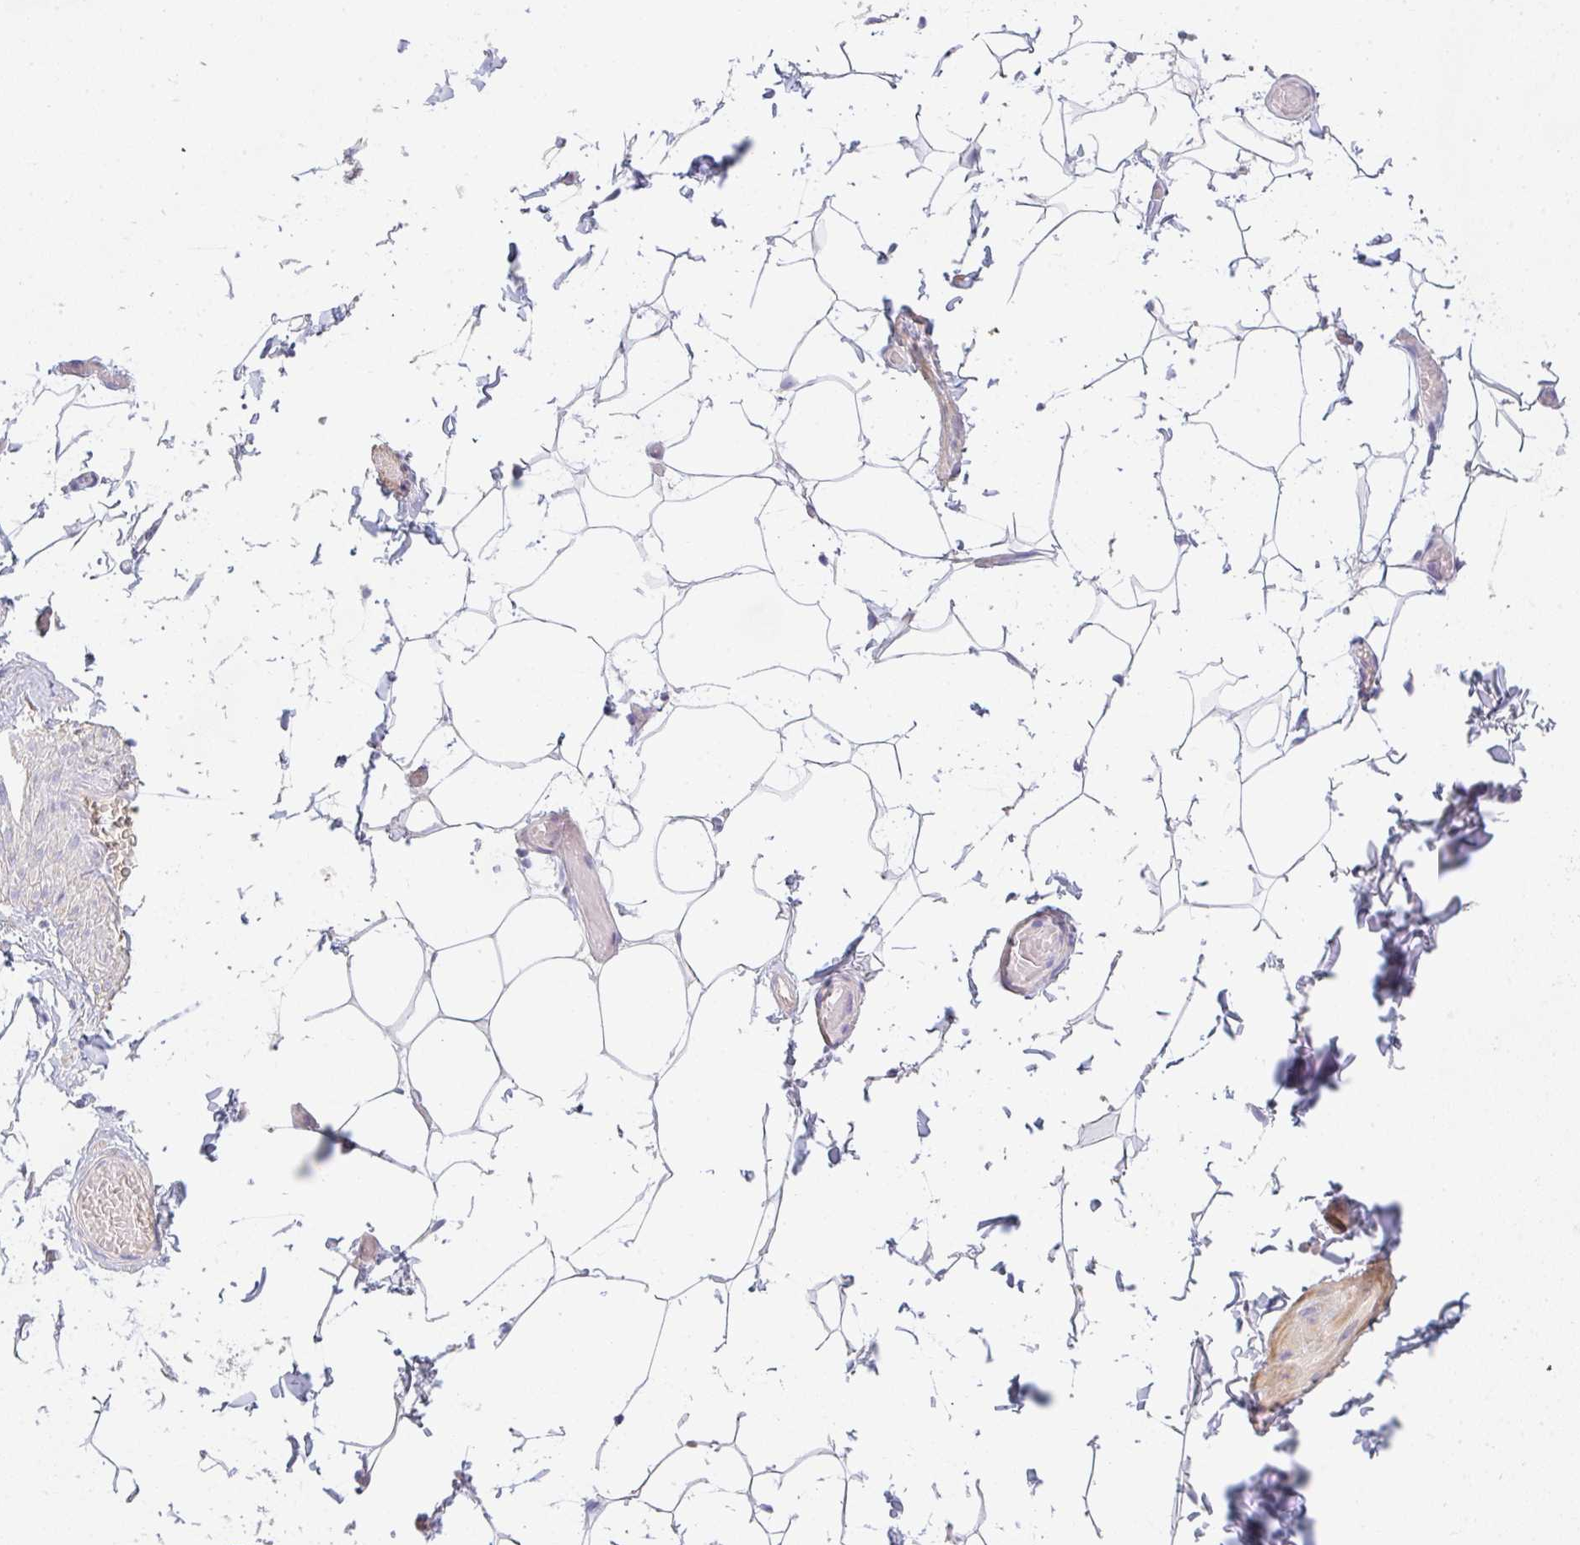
{"staining": {"intensity": "negative", "quantity": "none", "location": "none"}, "tissue": "adipose tissue", "cell_type": "Adipocytes", "image_type": "normal", "snomed": [{"axis": "morphology", "description": "Normal tissue, NOS"}, {"axis": "topography", "description": "Soft tissue"}, {"axis": "topography", "description": "Adipose tissue"}, {"axis": "topography", "description": "Vascular tissue"}, {"axis": "topography", "description": "Peripheral nerve tissue"}], "caption": "Adipocytes are negative for protein expression in benign human adipose tissue. (DAB (3,3'-diaminobenzidine) immunohistochemistry visualized using brightfield microscopy, high magnification).", "gene": "ZNF215", "patient": {"sex": "male", "age": 29}}